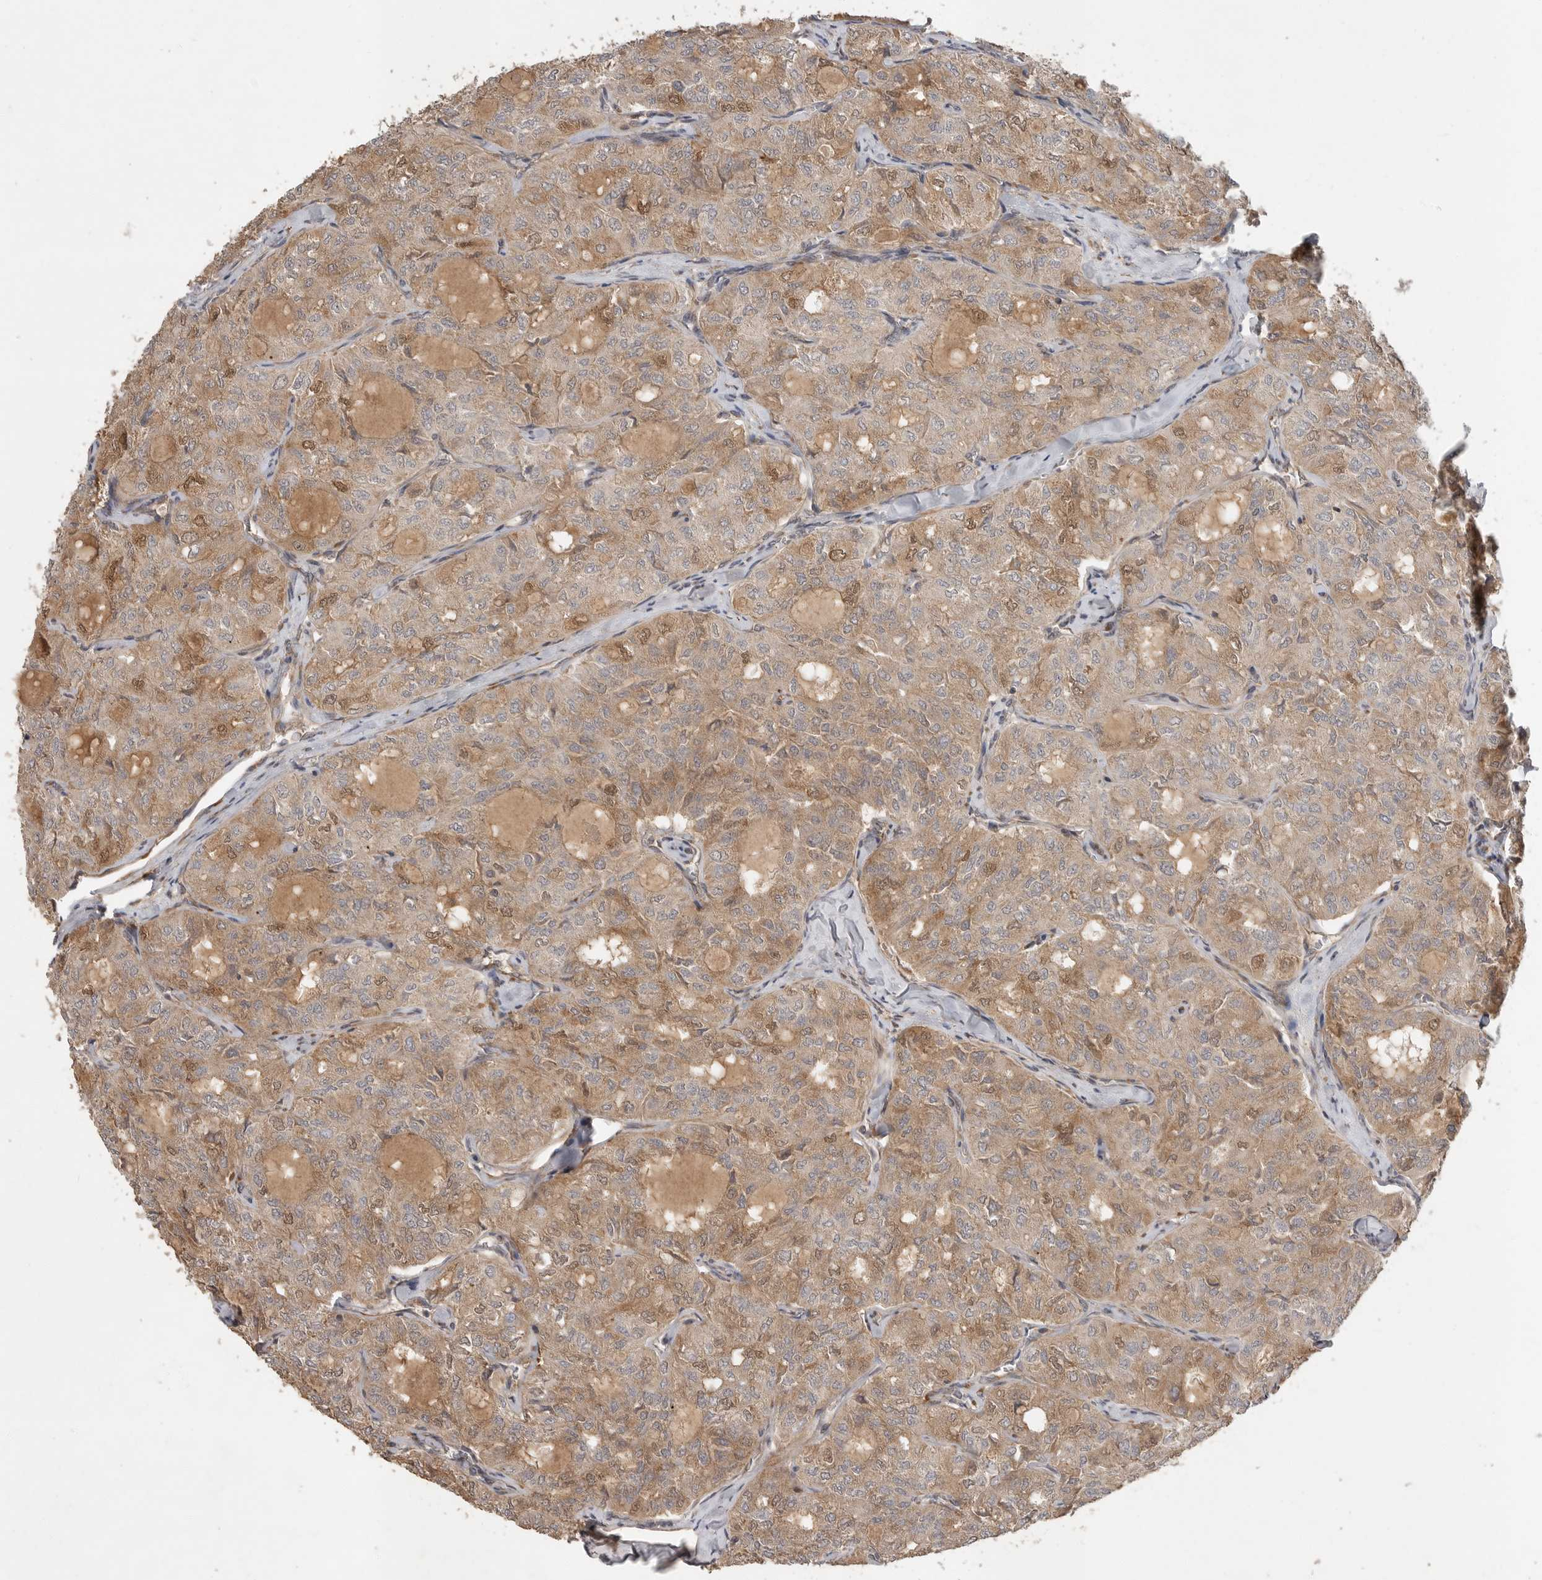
{"staining": {"intensity": "moderate", "quantity": ">75%", "location": "cytoplasmic/membranous,nuclear"}, "tissue": "thyroid cancer", "cell_type": "Tumor cells", "image_type": "cancer", "snomed": [{"axis": "morphology", "description": "Follicular adenoma carcinoma, NOS"}, {"axis": "topography", "description": "Thyroid gland"}], "caption": "Thyroid follicular adenoma carcinoma stained with DAB (3,3'-diaminobenzidine) immunohistochemistry (IHC) displays medium levels of moderate cytoplasmic/membranous and nuclear positivity in about >75% of tumor cells. The staining was performed using DAB (3,3'-diaminobenzidine), with brown indicating positive protein expression. Nuclei are stained blue with hematoxylin.", "gene": "OSBPL9", "patient": {"sex": "male", "age": 75}}